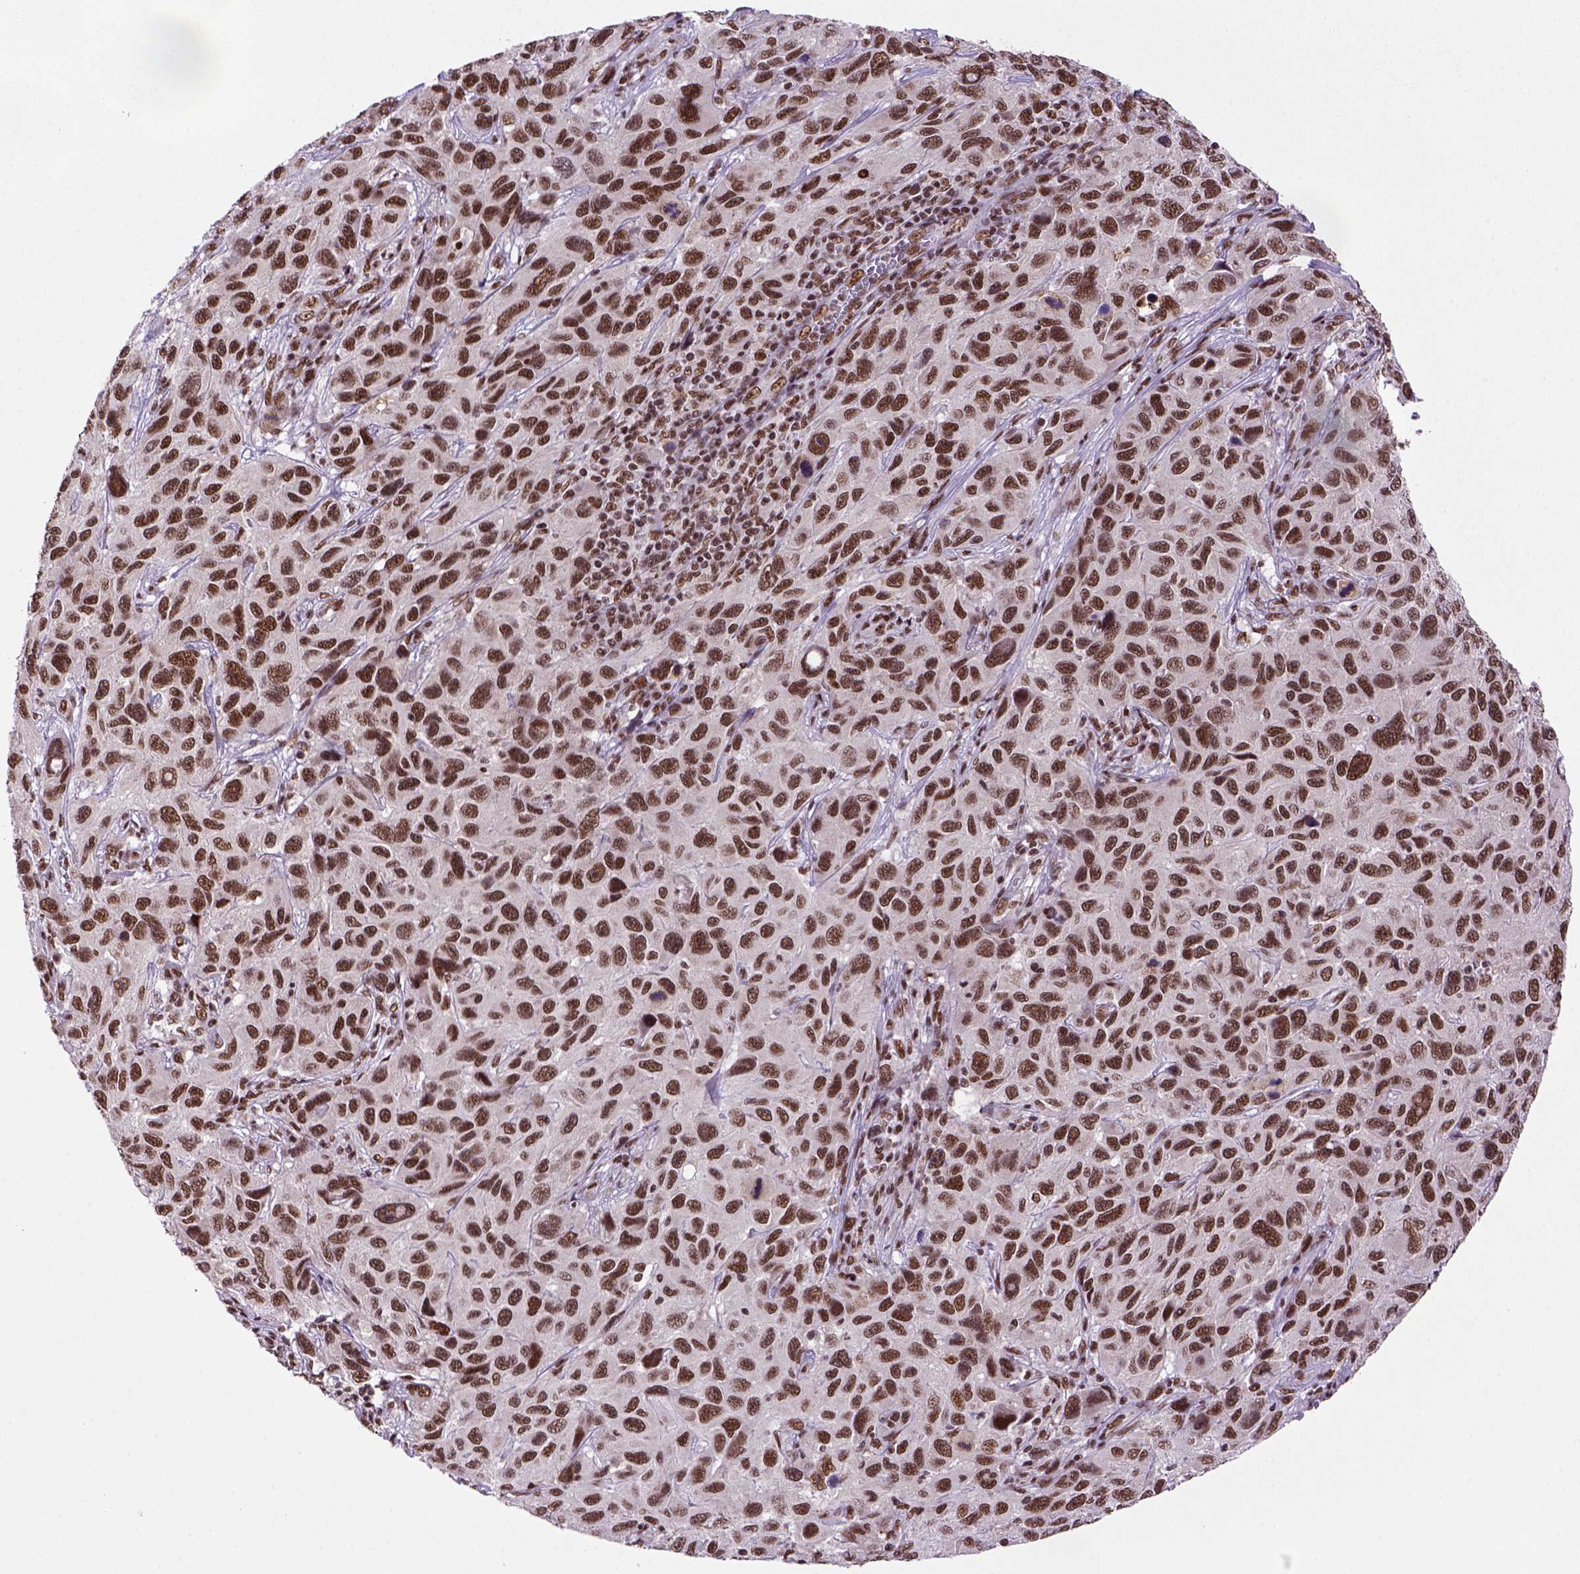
{"staining": {"intensity": "moderate", "quantity": ">75%", "location": "nuclear"}, "tissue": "melanoma", "cell_type": "Tumor cells", "image_type": "cancer", "snomed": [{"axis": "morphology", "description": "Malignant melanoma, NOS"}, {"axis": "topography", "description": "Skin"}], "caption": "Melanoma was stained to show a protein in brown. There is medium levels of moderate nuclear positivity in about >75% of tumor cells.", "gene": "NSMCE2", "patient": {"sex": "male", "age": 53}}